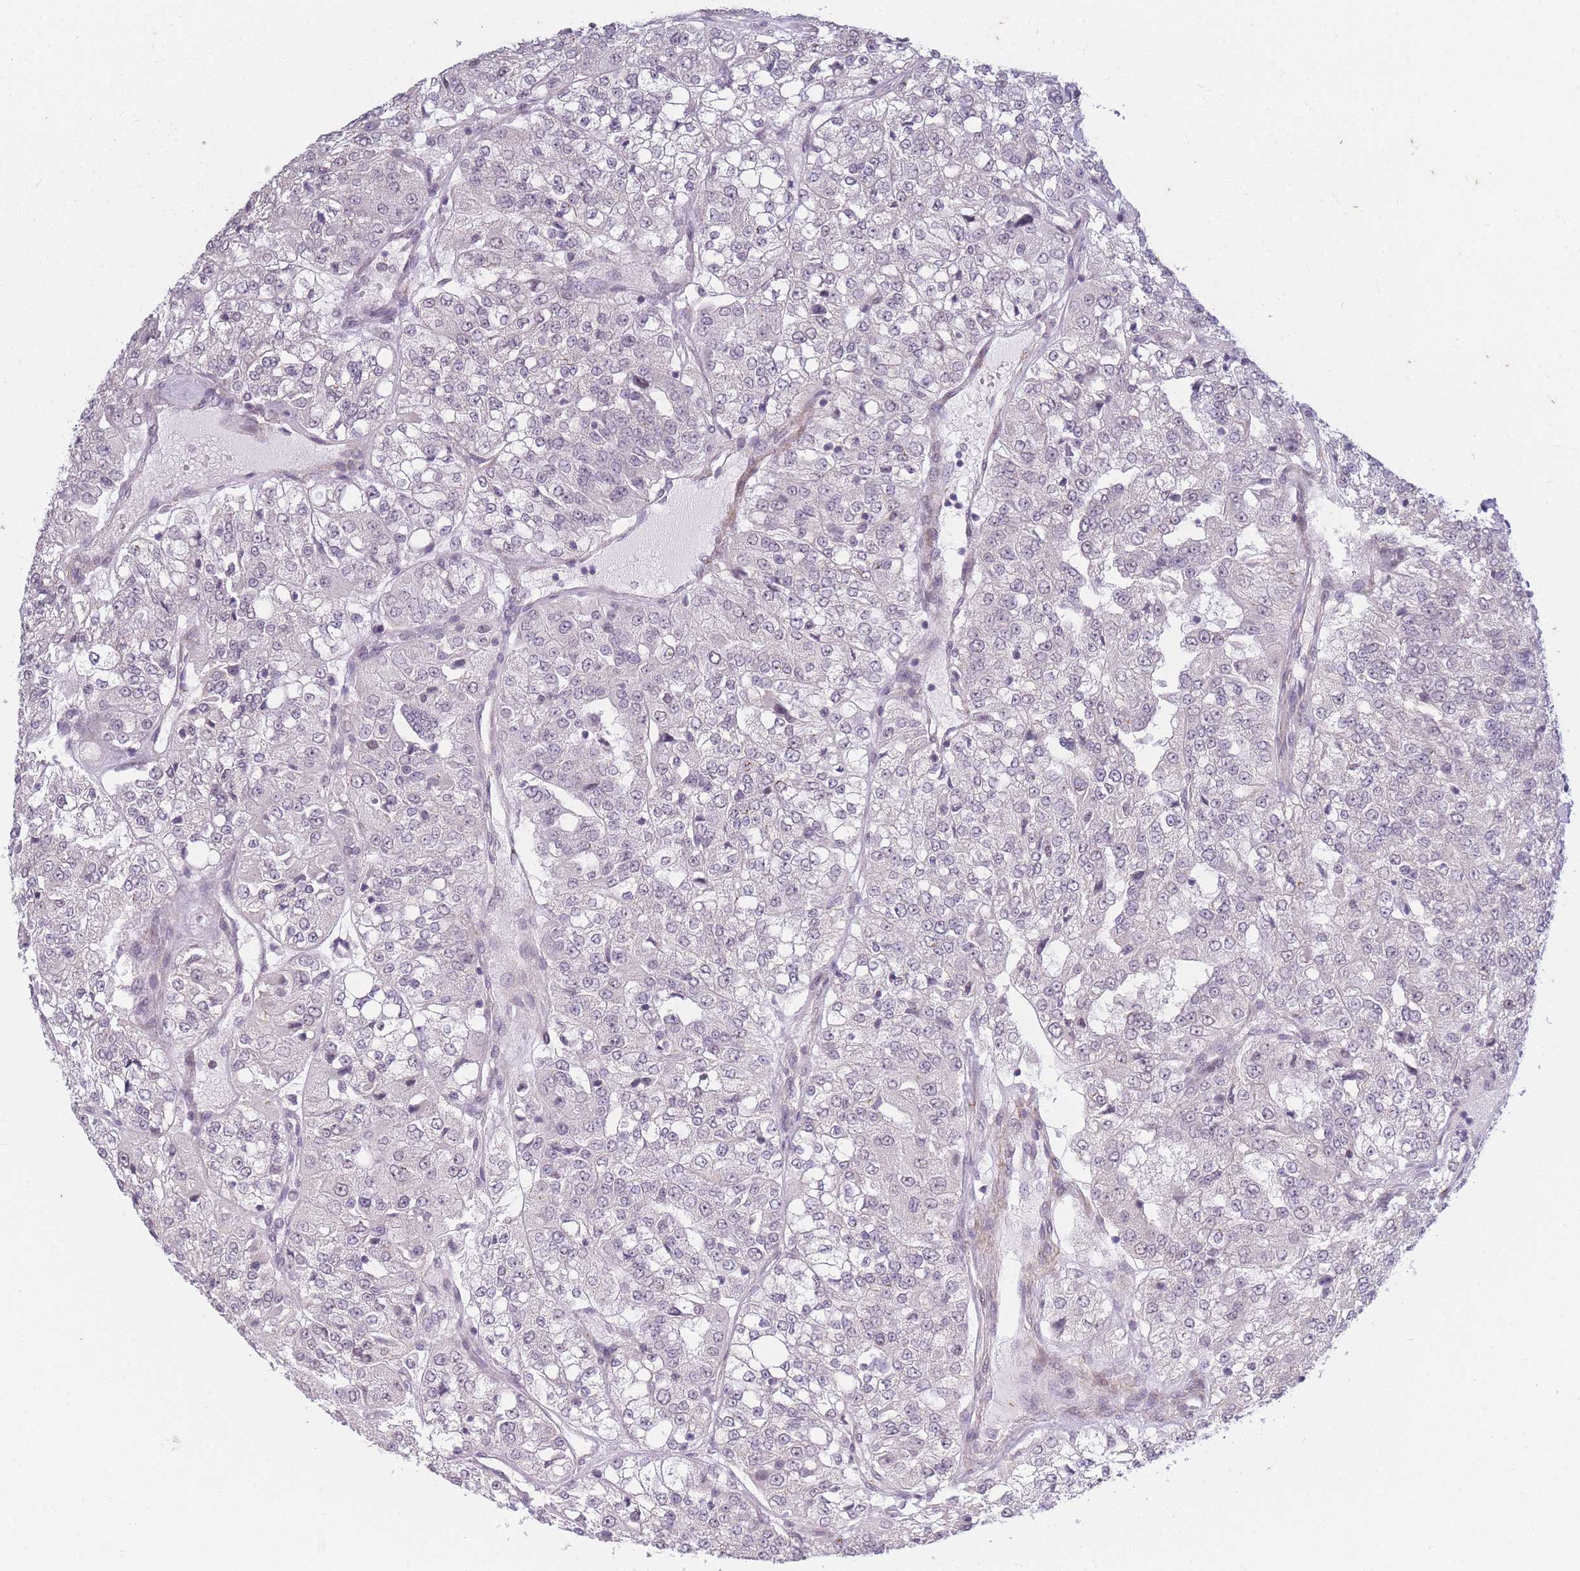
{"staining": {"intensity": "negative", "quantity": "none", "location": "none"}, "tissue": "renal cancer", "cell_type": "Tumor cells", "image_type": "cancer", "snomed": [{"axis": "morphology", "description": "Adenocarcinoma, NOS"}, {"axis": "topography", "description": "Kidney"}], "caption": "This image is of renal cancer stained with IHC to label a protein in brown with the nuclei are counter-stained blue. There is no expression in tumor cells.", "gene": "SIN3B", "patient": {"sex": "female", "age": 63}}